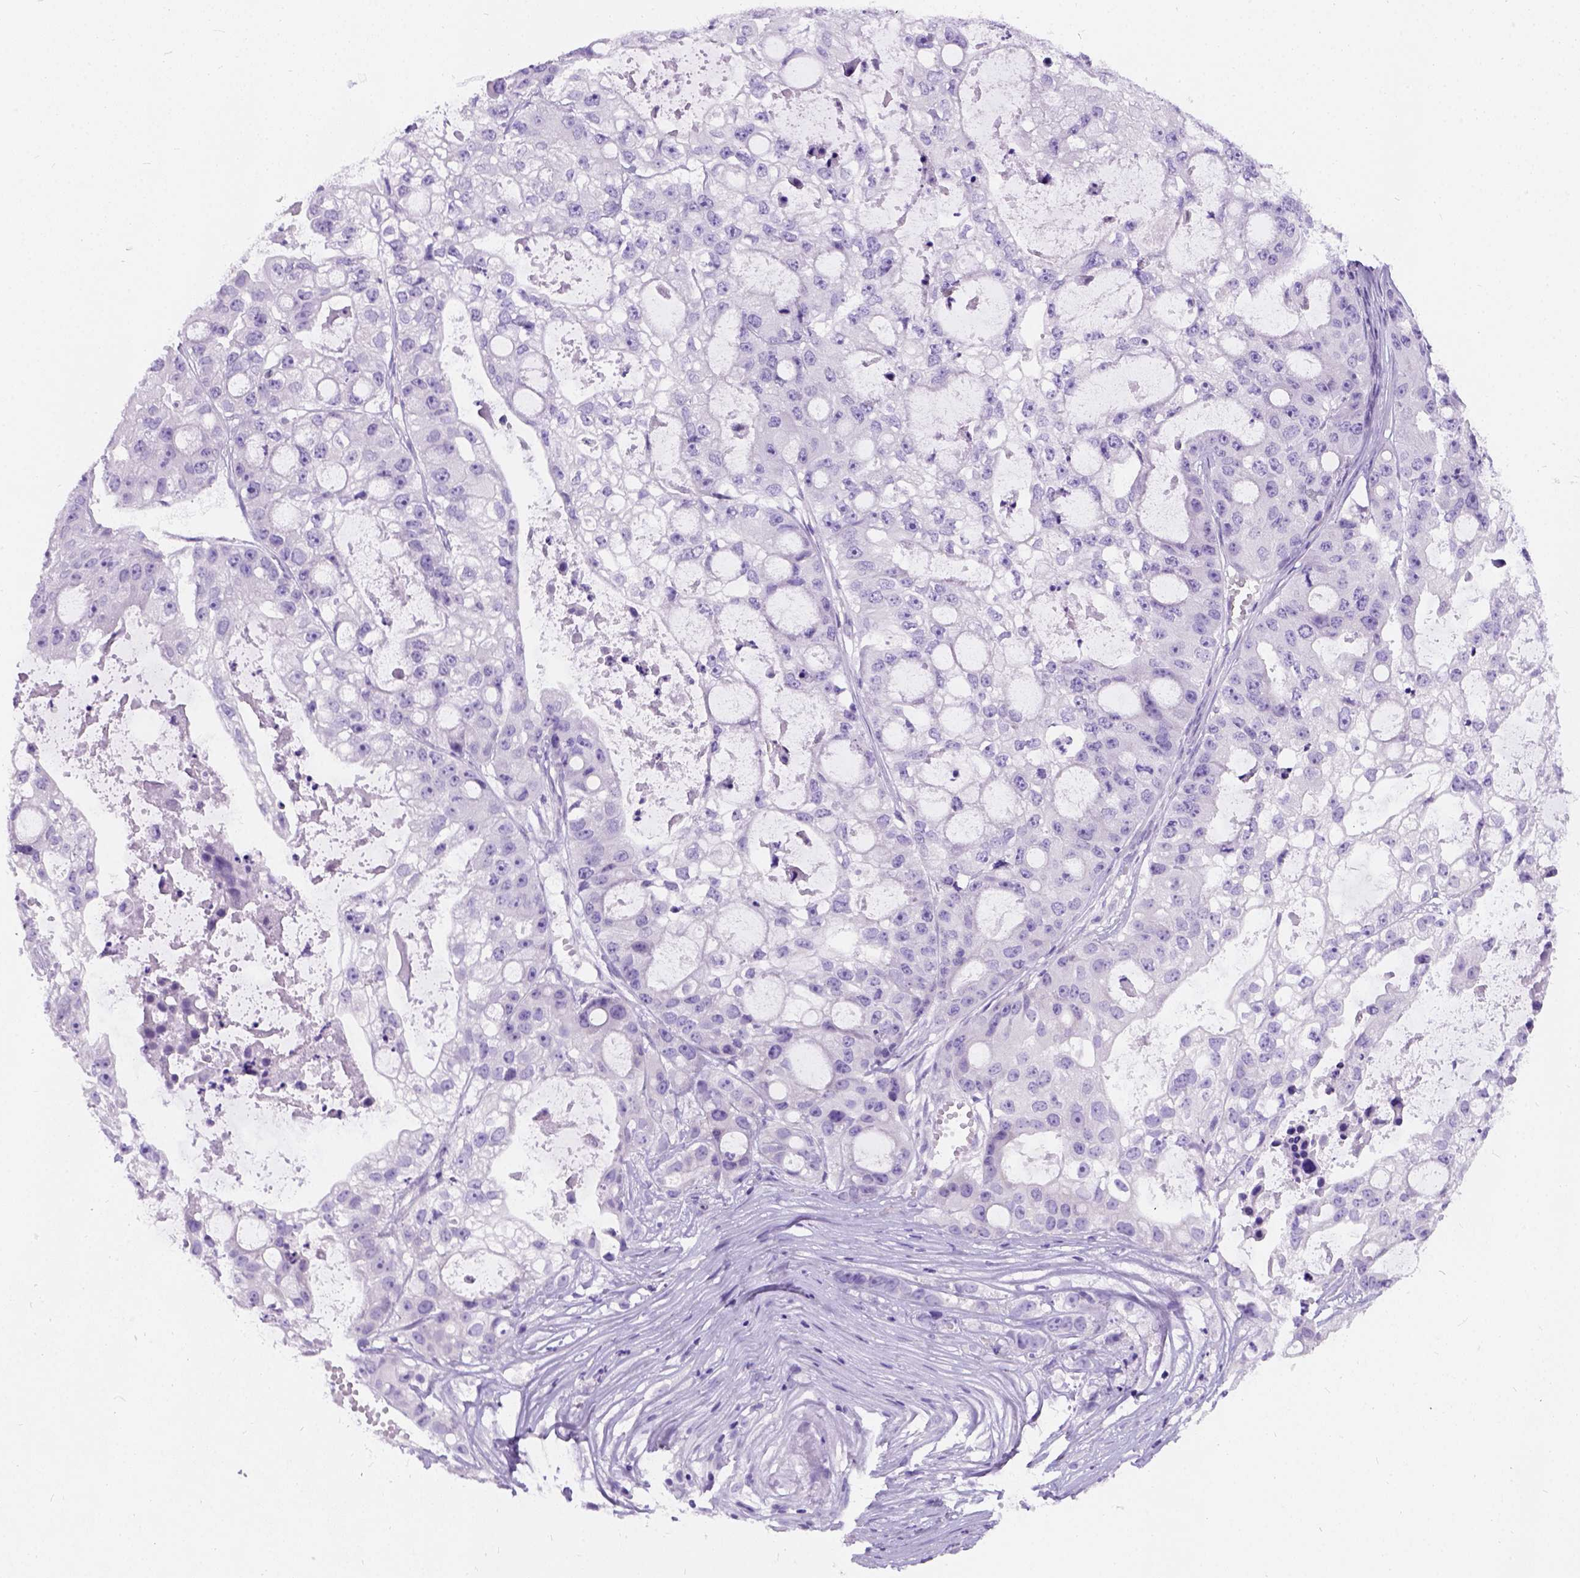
{"staining": {"intensity": "negative", "quantity": "none", "location": "none"}, "tissue": "ovarian cancer", "cell_type": "Tumor cells", "image_type": "cancer", "snomed": [{"axis": "morphology", "description": "Cystadenocarcinoma, serous, NOS"}, {"axis": "topography", "description": "Ovary"}], "caption": "IHC of human ovarian cancer demonstrates no positivity in tumor cells.", "gene": "C7orf57", "patient": {"sex": "female", "age": 56}}